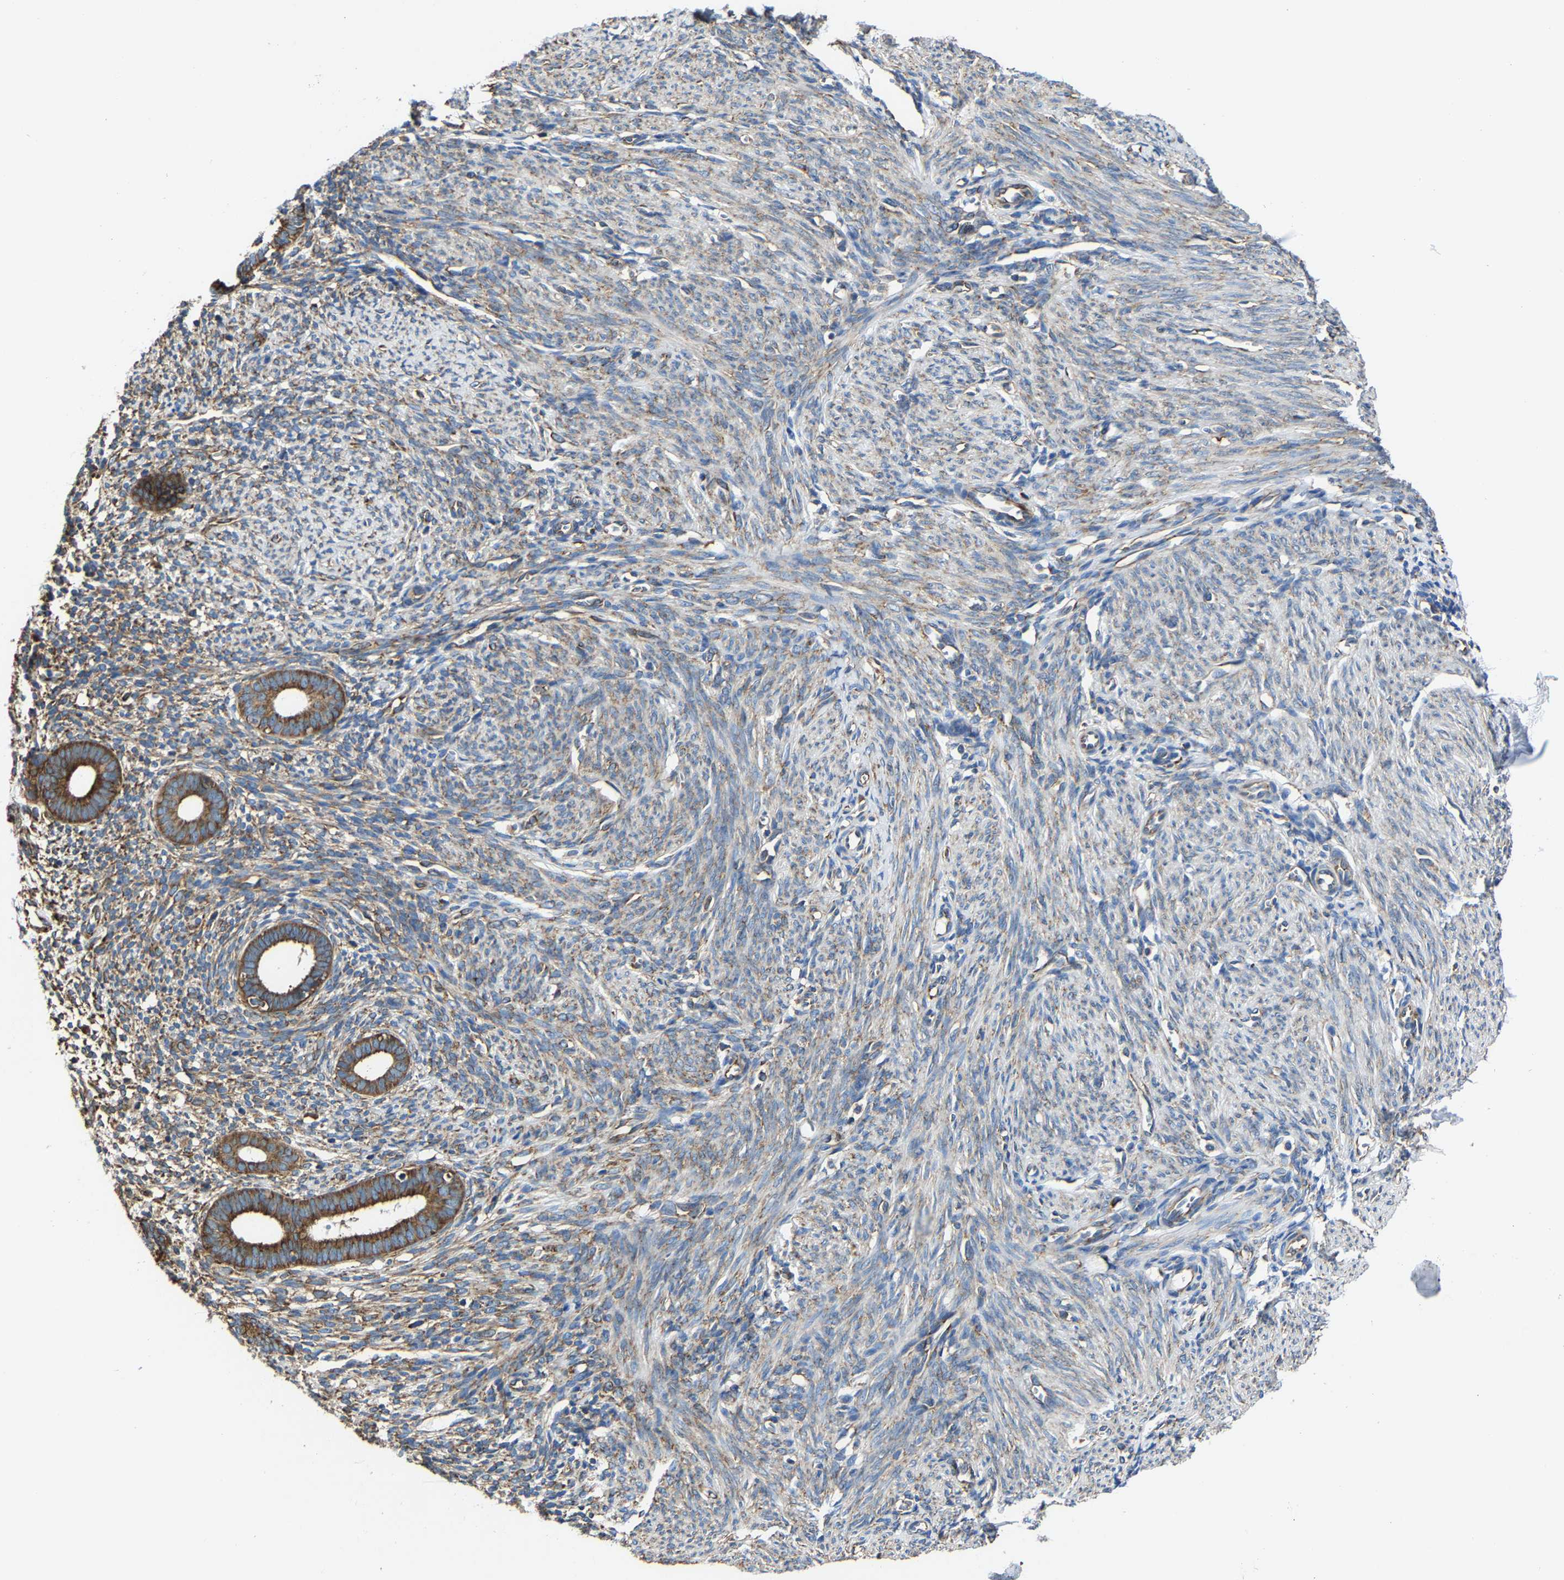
{"staining": {"intensity": "moderate", "quantity": "25%-75%", "location": "cytoplasmic/membranous"}, "tissue": "endometrium", "cell_type": "Cells in endometrial stroma", "image_type": "normal", "snomed": [{"axis": "morphology", "description": "Normal tissue, NOS"}, {"axis": "morphology", "description": "Adenocarcinoma, NOS"}, {"axis": "topography", "description": "Endometrium"}], "caption": "Human endometrium stained with a brown dye shows moderate cytoplasmic/membranous positive staining in about 25%-75% of cells in endometrial stroma.", "gene": "G3BP2", "patient": {"sex": "female", "age": 57}}